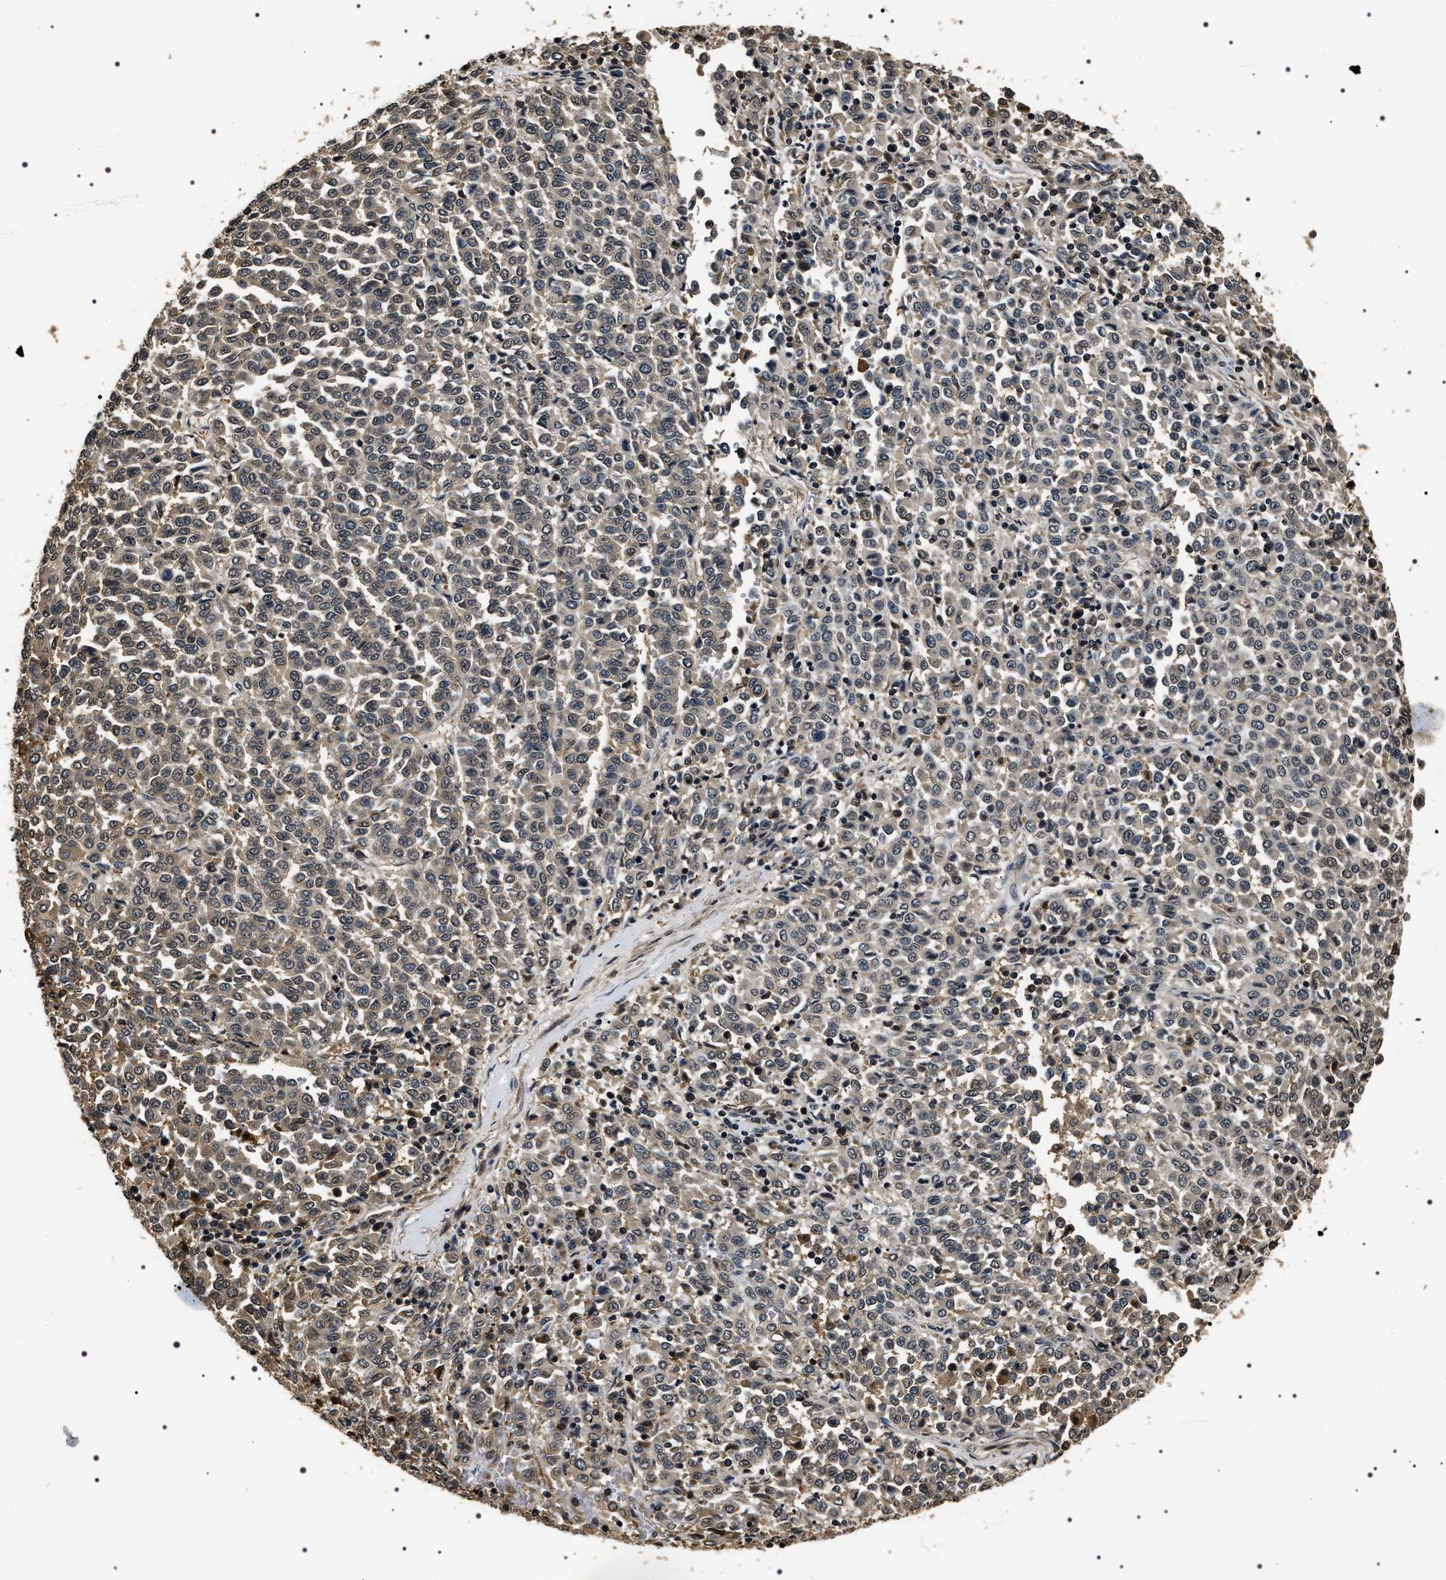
{"staining": {"intensity": "weak", "quantity": "25%-75%", "location": "cytoplasmic/membranous"}, "tissue": "melanoma", "cell_type": "Tumor cells", "image_type": "cancer", "snomed": [{"axis": "morphology", "description": "Malignant melanoma, Metastatic site"}, {"axis": "topography", "description": "Pancreas"}], "caption": "Protein staining shows weak cytoplasmic/membranous staining in about 25%-75% of tumor cells in melanoma. The staining was performed using DAB (3,3'-diaminobenzidine) to visualize the protein expression in brown, while the nuclei were stained in blue with hematoxylin (Magnification: 20x).", "gene": "ARHGAP22", "patient": {"sex": "female", "age": 30}}